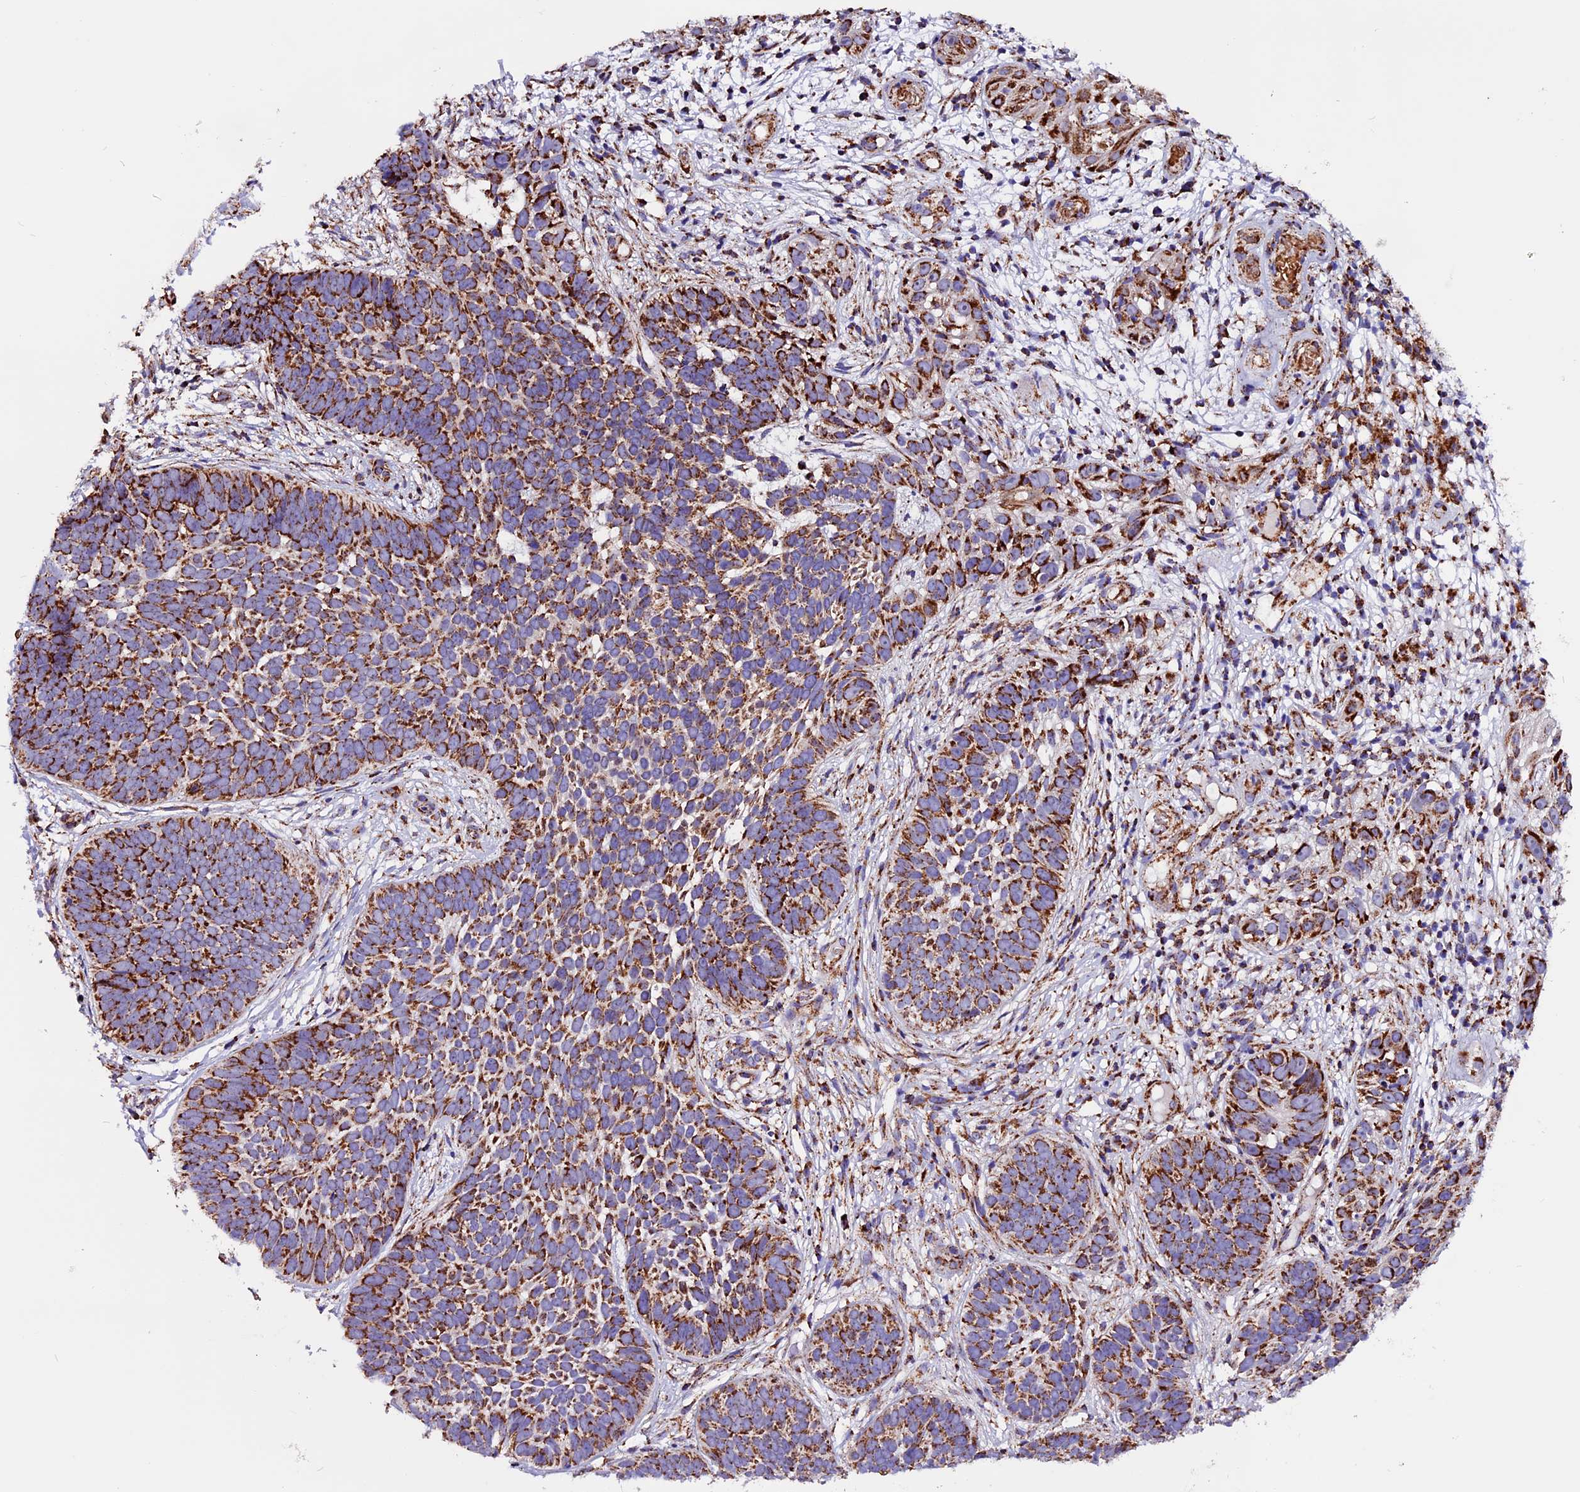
{"staining": {"intensity": "strong", "quantity": ">75%", "location": "cytoplasmic/membranous"}, "tissue": "skin cancer", "cell_type": "Tumor cells", "image_type": "cancer", "snomed": [{"axis": "morphology", "description": "Basal cell carcinoma"}, {"axis": "topography", "description": "Skin"}], "caption": "Tumor cells show strong cytoplasmic/membranous positivity in approximately >75% of cells in skin basal cell carcinoma. Nuclei are stained in blue.", "gene": "CX3CL1", "patient": {"sex": "male", "age": 89}}